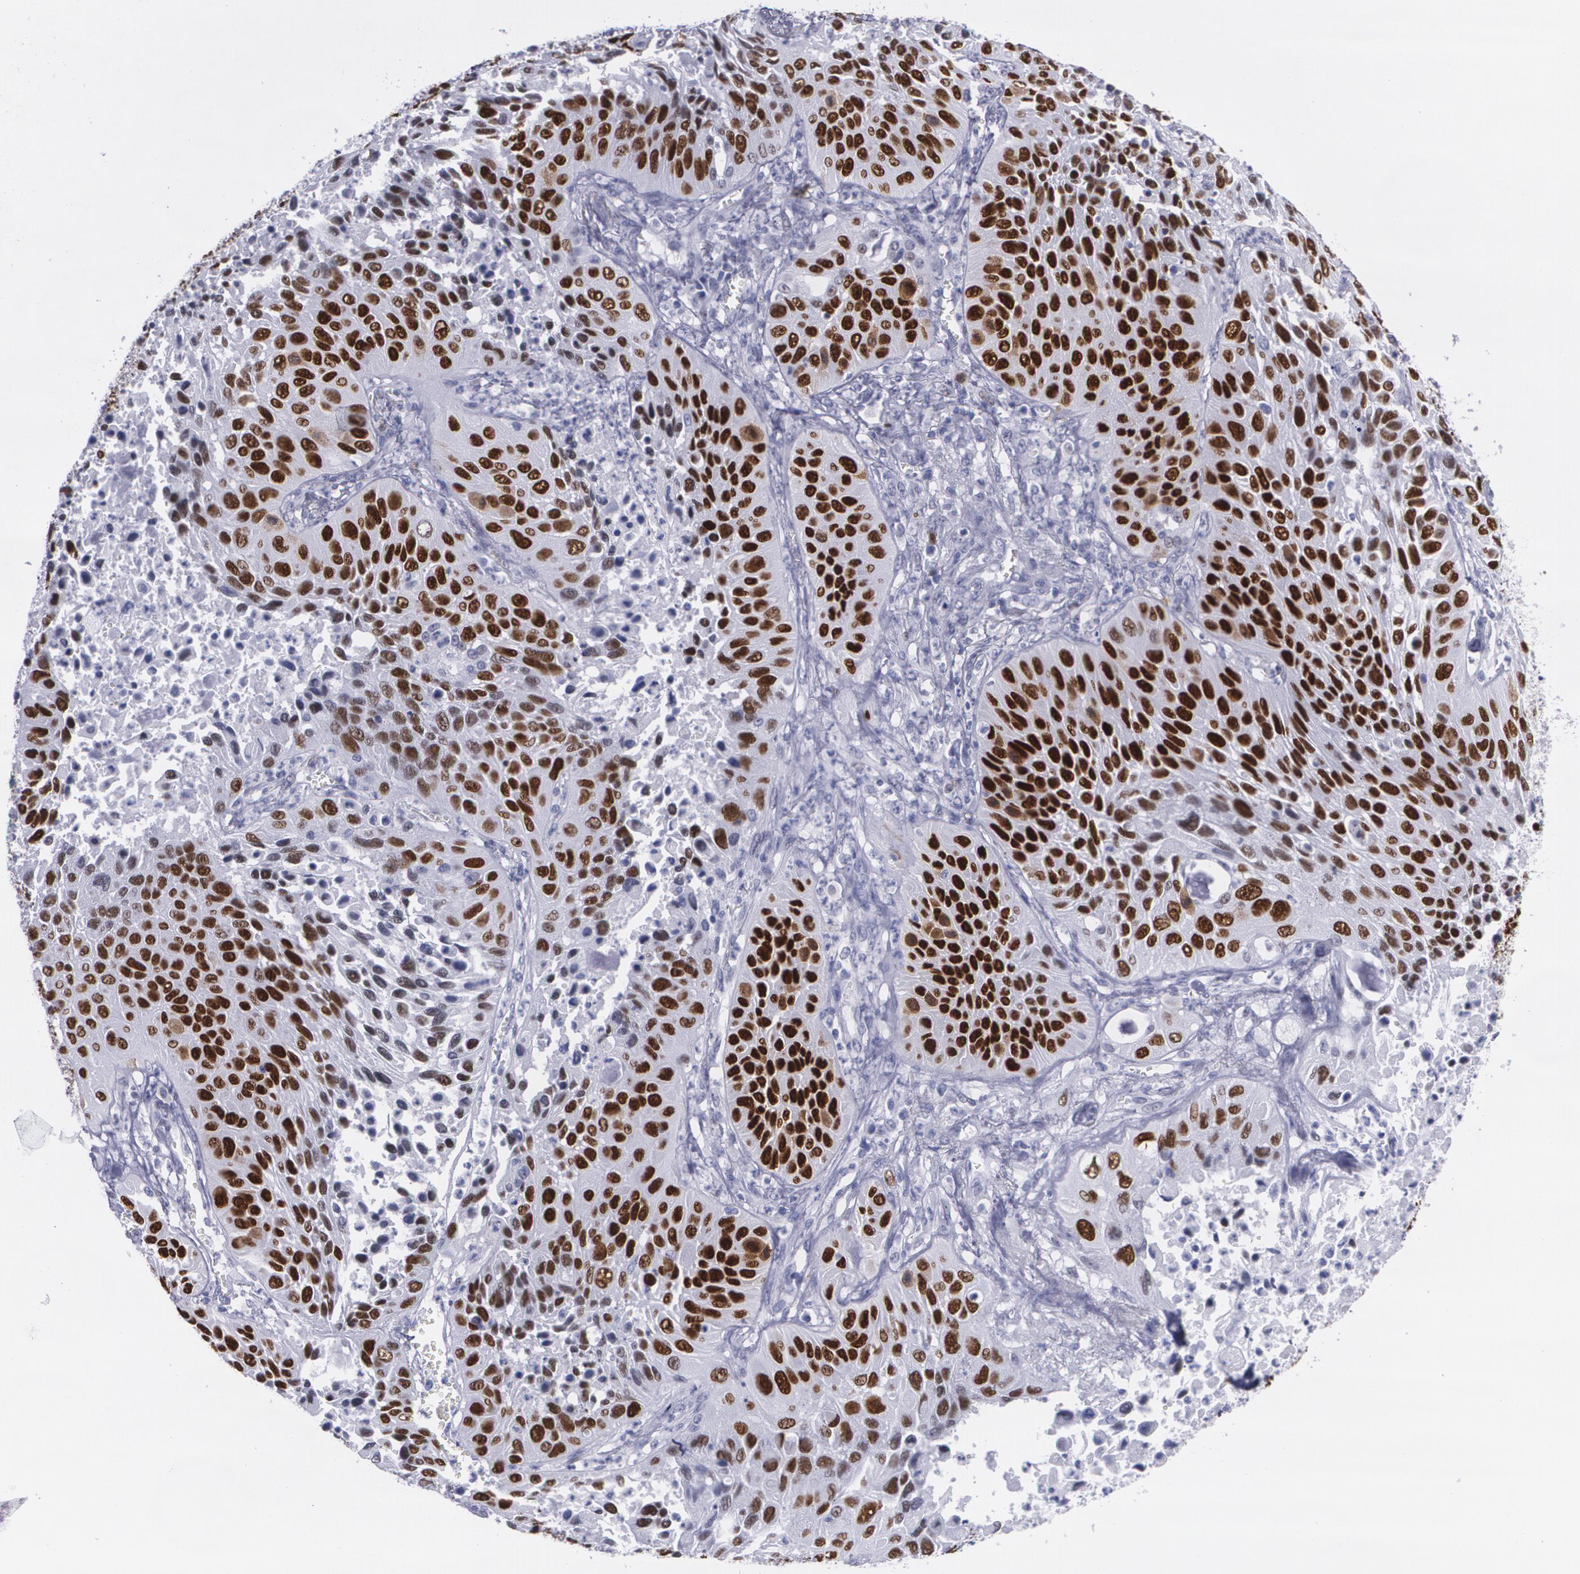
{"staining": {"intensity": "strong", "quantity": ">75%", "location": "nuclear"}, "tissue": "lung cancer", "cell_type": "Tumor cells", "image_type": "cancer", "snomed": [{"axis": "morphology", "description": "Squamous cell carcinoma, NOS"}, {"axis": "topography", "description": "Lung"}], "caption": "Human lung squamous cell carcinoma stained with a brown dye exhibits strong nuclear positive positivity in approximately >75% of tumor cells.", "gene": "TP53", "patient": {"sex": "female", "age": 76}}